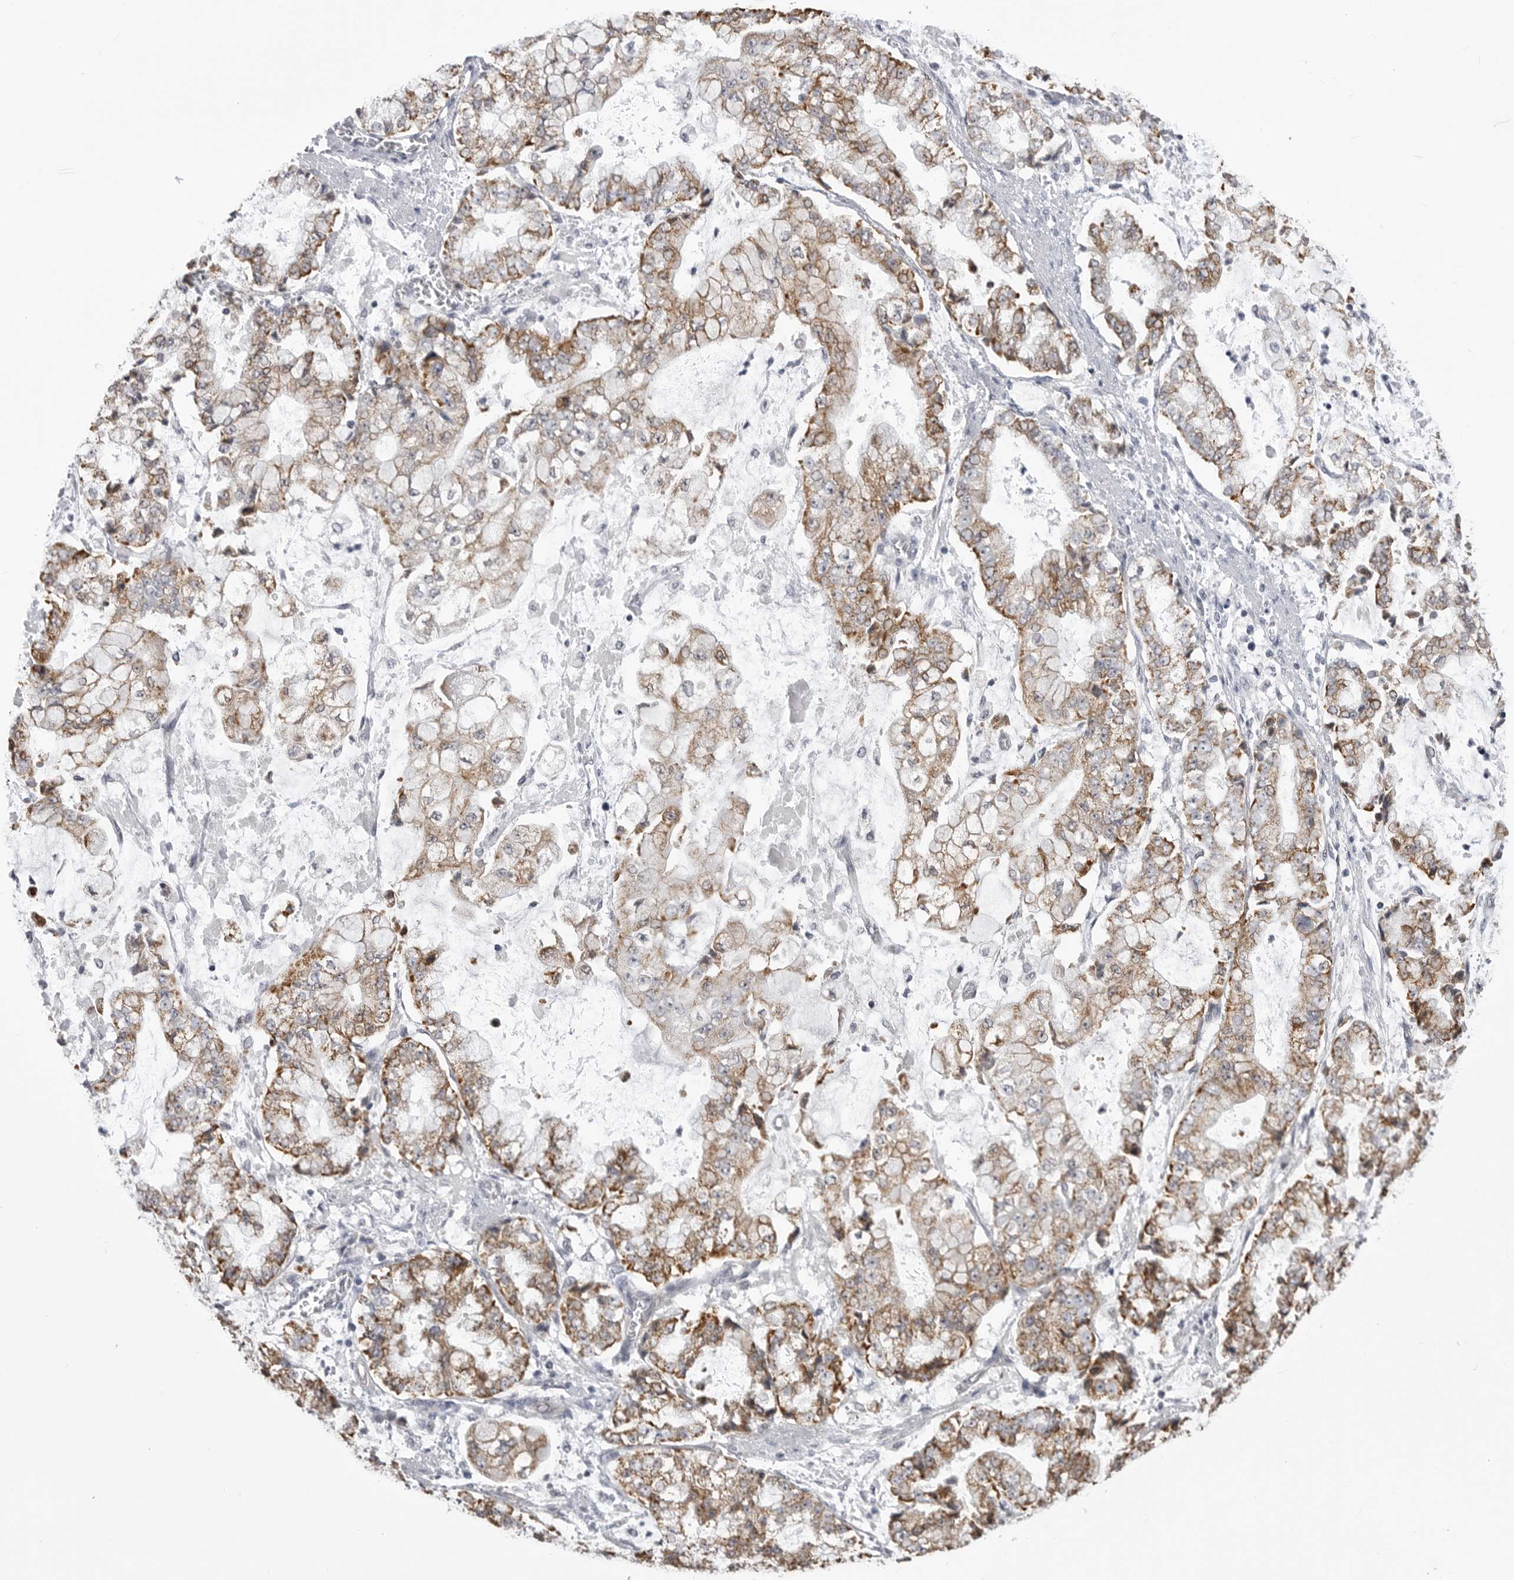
{"staining": {"intensity": "moderate", "quantity": ">75%", "location": "cytoplasmic/membranous"}, "tissue": "stomach cancer", "cell_type": "Tumor cells", "image_type": "cancer", "snomed": [{"axis": "morphology", "description": "Adenocarcinoma, NOS"}, {"axis": "topography", "description": "Stomach"}], "caption": "Stomach cancer (adenocarcinoma) stained for a protein displays moderate cytoplasmic/membranous positivity in tumor cells.", "gene": "FH", "patient": {"sex": "male", "age": 76}}